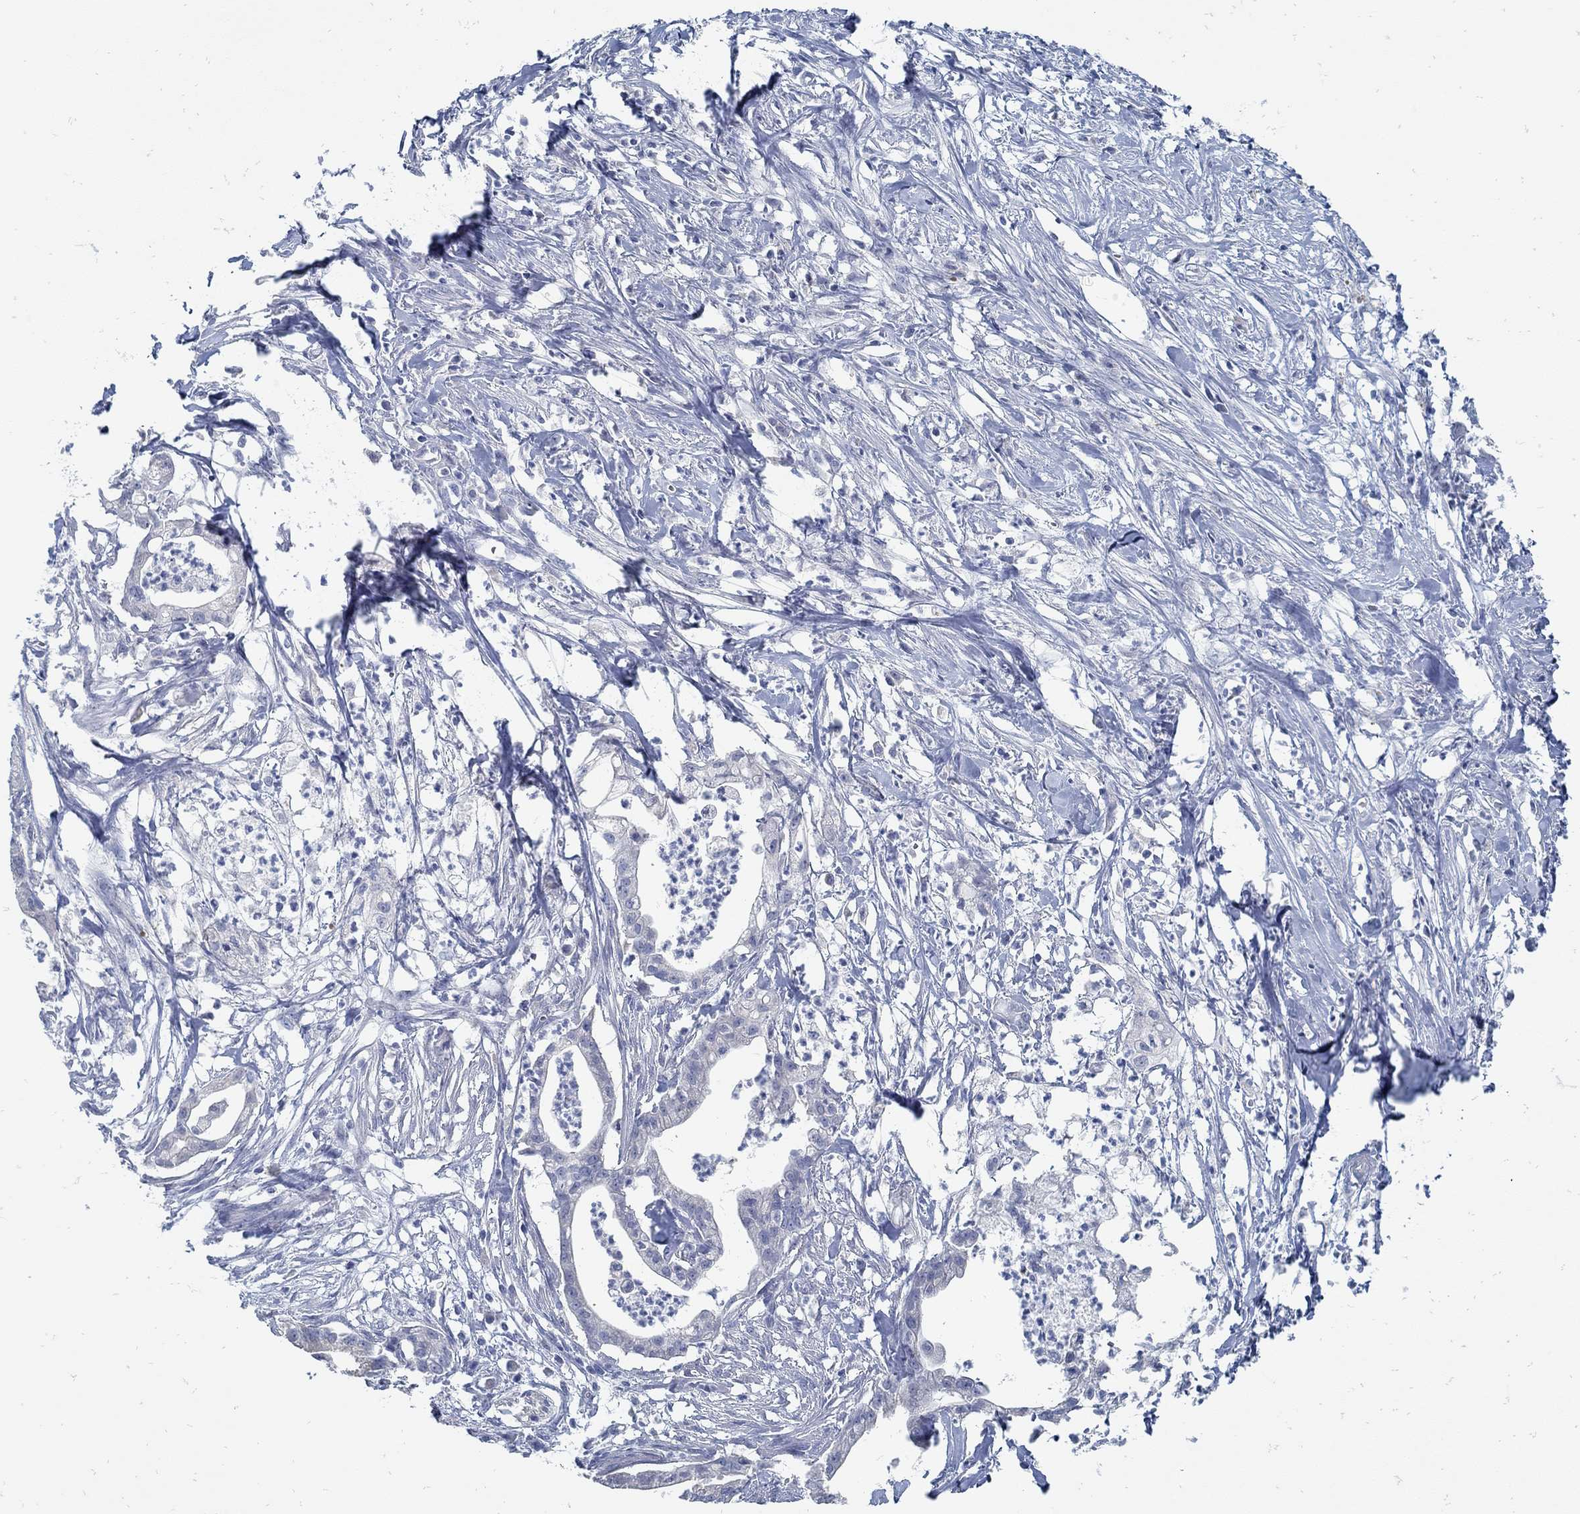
{"staining": {"intensity": "negative", "quantity": "none", "location": "none"}, "tissue": "pancreatic cancer", "cell_type": "Tumor cells", "image_type": "cancer", "snomed": [{"axis": "morphology", "description": "Normal tissue, NOS"}, {"axis": "morphology", "description": "Adenocarcinoma, NOS"}, {"axis": "topography", "description": "Pancreas"}], "caption": "Tumor cells are negative for brown protein staining in pancreatic adenocarcinoma.", "gene": "ZFAND4", "patient": {"sex": "female", "age": 58}}